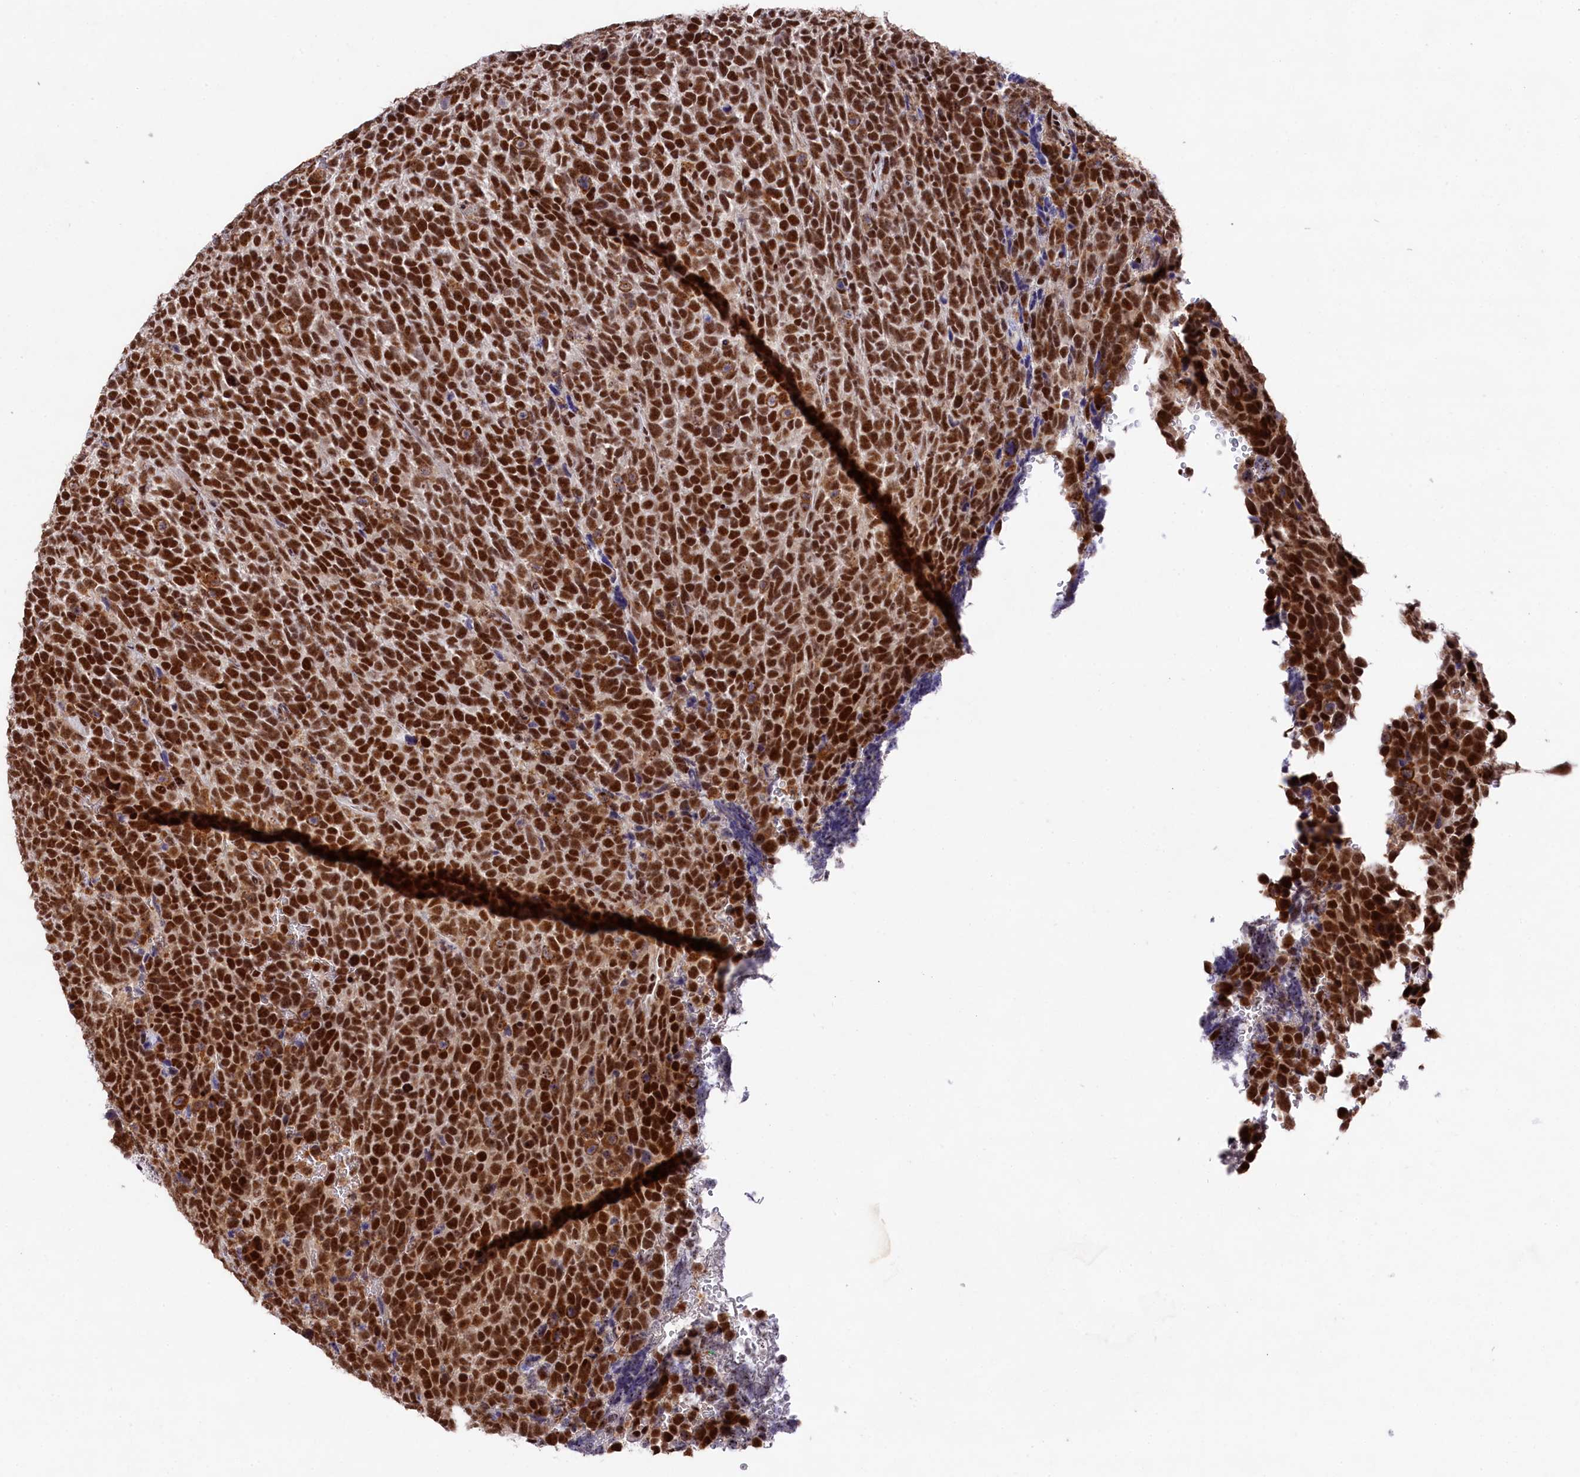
{"staining": {"intensity": "strong", "quantity": ">75%", "location": "nuclear"}, "tissue": "urothelial cancer", "cell_type": "Tumor cells", "image_type": "cancer", "snomed": [{"axis": "morphology", "description": "Urothelial carcinoma, High grade"}, {"axis": "topography", "description": "Urinary bladder"}], "caption": "IHC of urothelial carcinoma (high-grade) reveals high levels of strong nuclear expression in about >75% of tumor cells.", "gene": "PRPF31", "patient": {"sex": "female", "age": 82}}